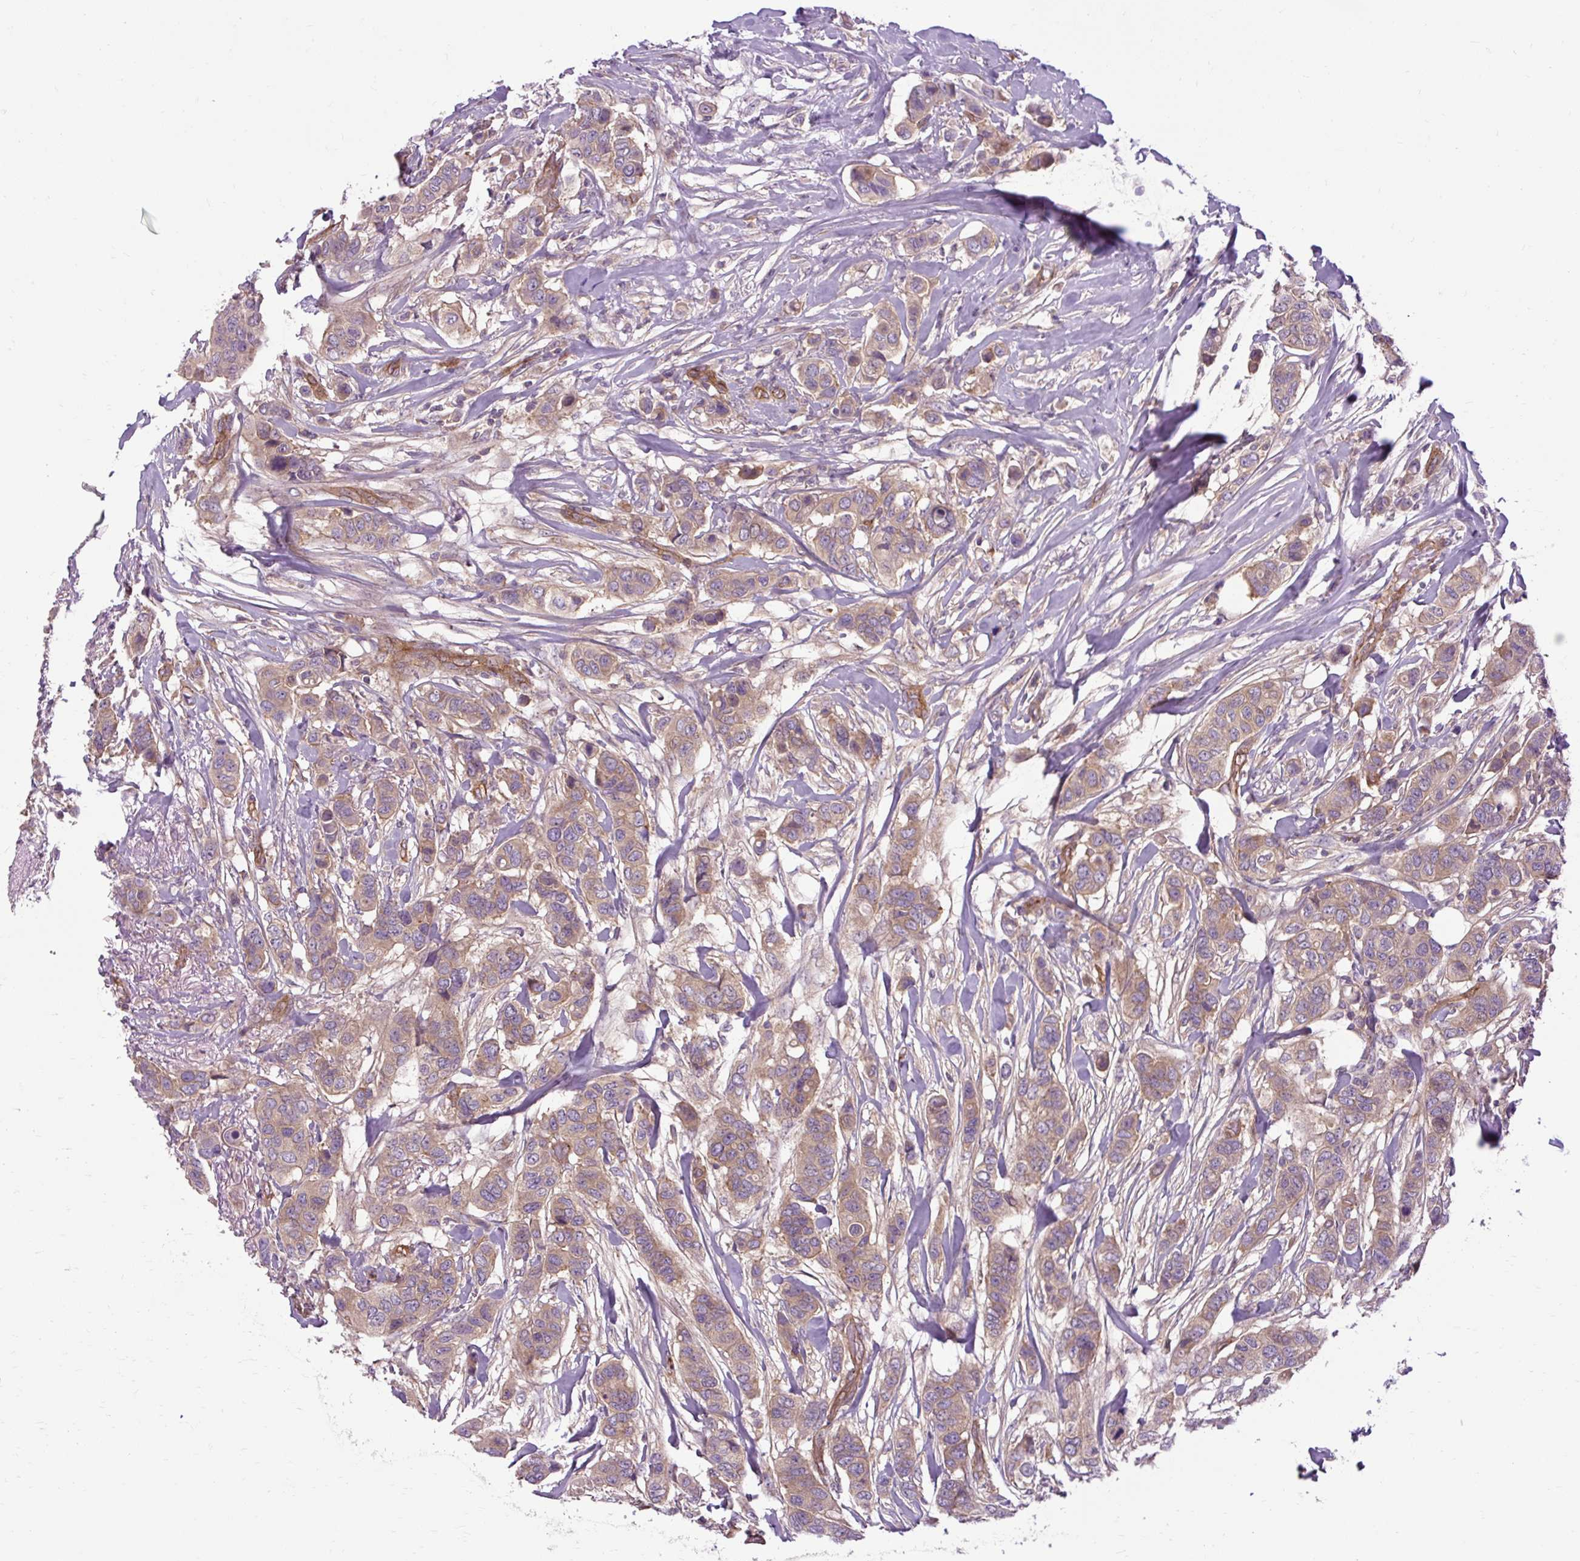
{"staining": {"intensity": "weak", "quantity": "25%-75%", "location": "cytoplasmic/membranous"}, "tissue": "breast cancer", "cell_type": "Tumor cells", "image_type": "cancer", "snomed": [{"axis": "morphology", "description": "Lobular carcinoma"}, {"axis": "topography", "description": "Breast"}], "caption": "Immunohistochemical staining of human lobular carcinoma (breast) demonstrates low levels of weak cytoplasmic/membranous staining in approximately 25%-75% of tumor cells.", "gene": "CCDC93", "patient": {"sex": "female", "age": 51}}